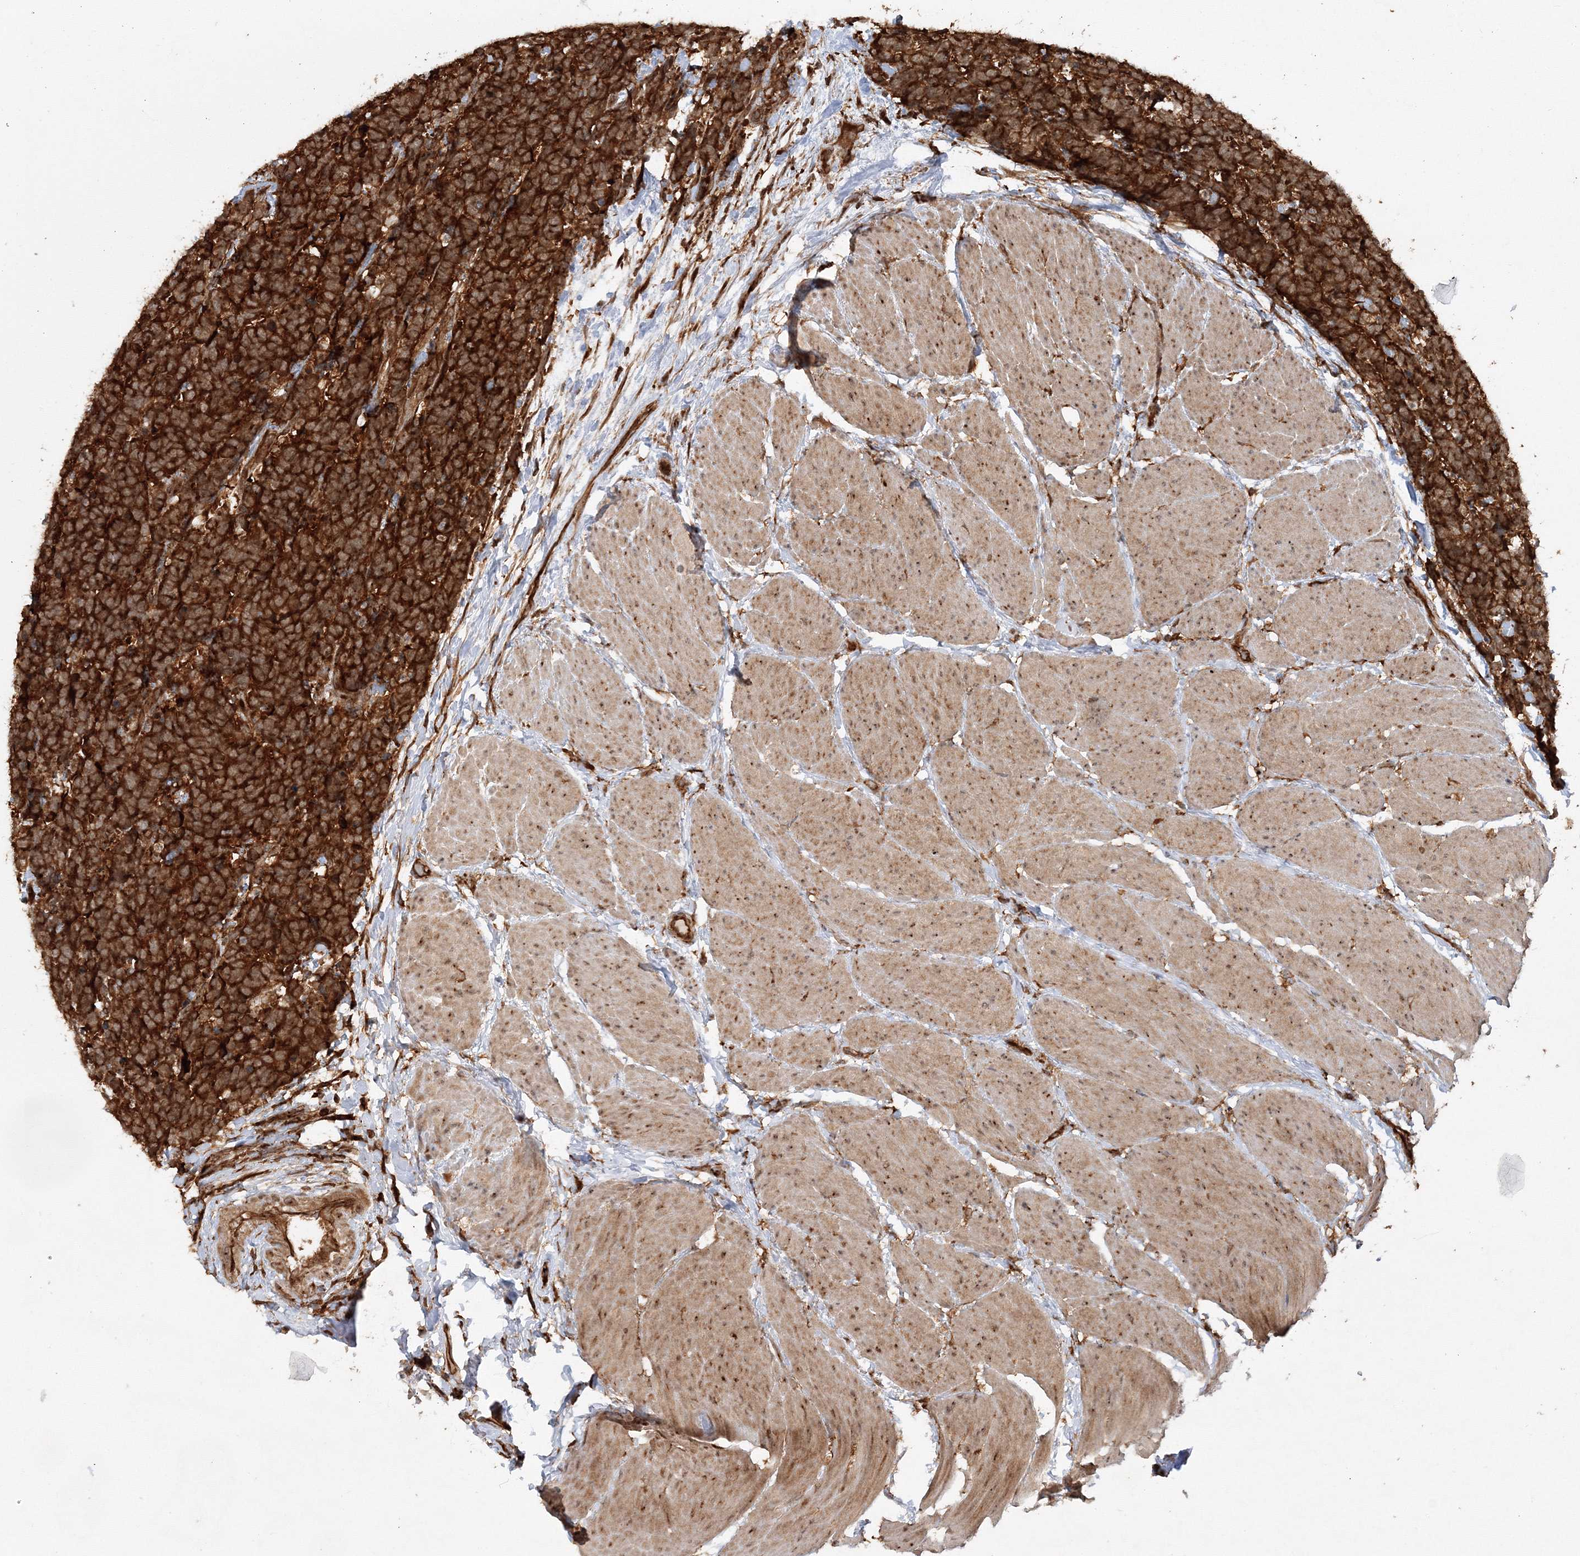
{"staining": {"intensity": "strong", "quantity": ">75%", "location": "cytoplasmic/membranous"}, "tissue": "carcinoid", "cell_type": "Tumor cells", "image_type": "cancer", "snomed": [{"axis": "morphology", "description": "Carcinoma, NOS"}, {"axis": "morphology", "description": "Carcinoid, malignant, NOS"}, {"axis": "topography", "description": "Urinary bladder"}], "caption": "Protein expression analysis of carcinoma exhibits strong cytoplasmic/membranous staining in about >75% of tumor cells. (DAB (3,3'-diaminobenzidine) IHC, brown staining for protein, blue staining for nuclei).", "gene": "WDR37", "patient": {"sex": "male", "age": 57}}